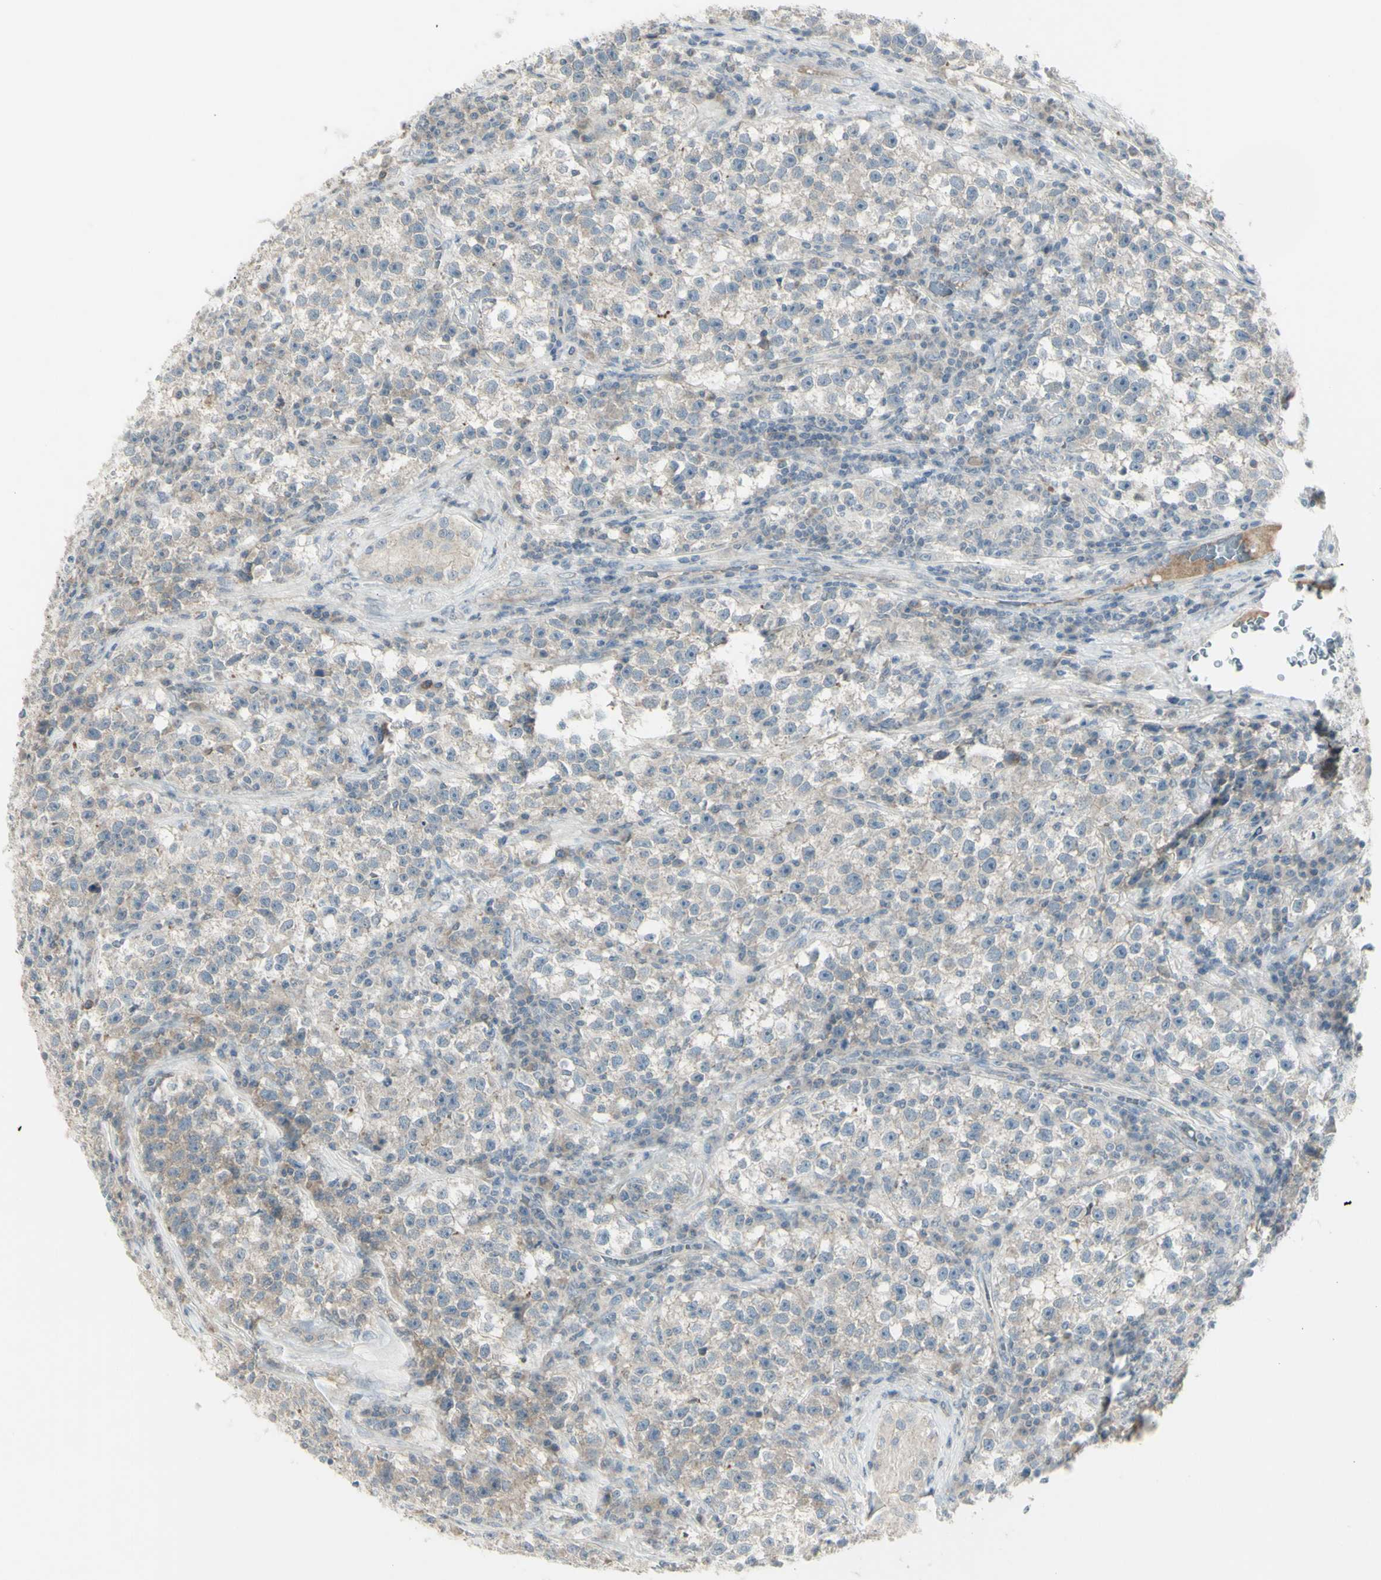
{"staining": {"intensity": "weak", "quantity": "25%-75%", "location": "cytoplasmic/membranous"}, "tissue": "testis cancer", "cell_type": "Tumor cells", "image_type": "cancer", "snomed": [{"axis": "morphology", "description": "Seminoma, NOS"}, {"axis": "topography", "description": "Testis"}], "caption": "Seminoma (testis) was stained to show a protein in brown. There is low levels of weak cytoplasmic/membranous expression in approximately 25%-75% of tumor cells.", "gene": "SH3GL2", "patient": {"sex": "male", "age": 22}}